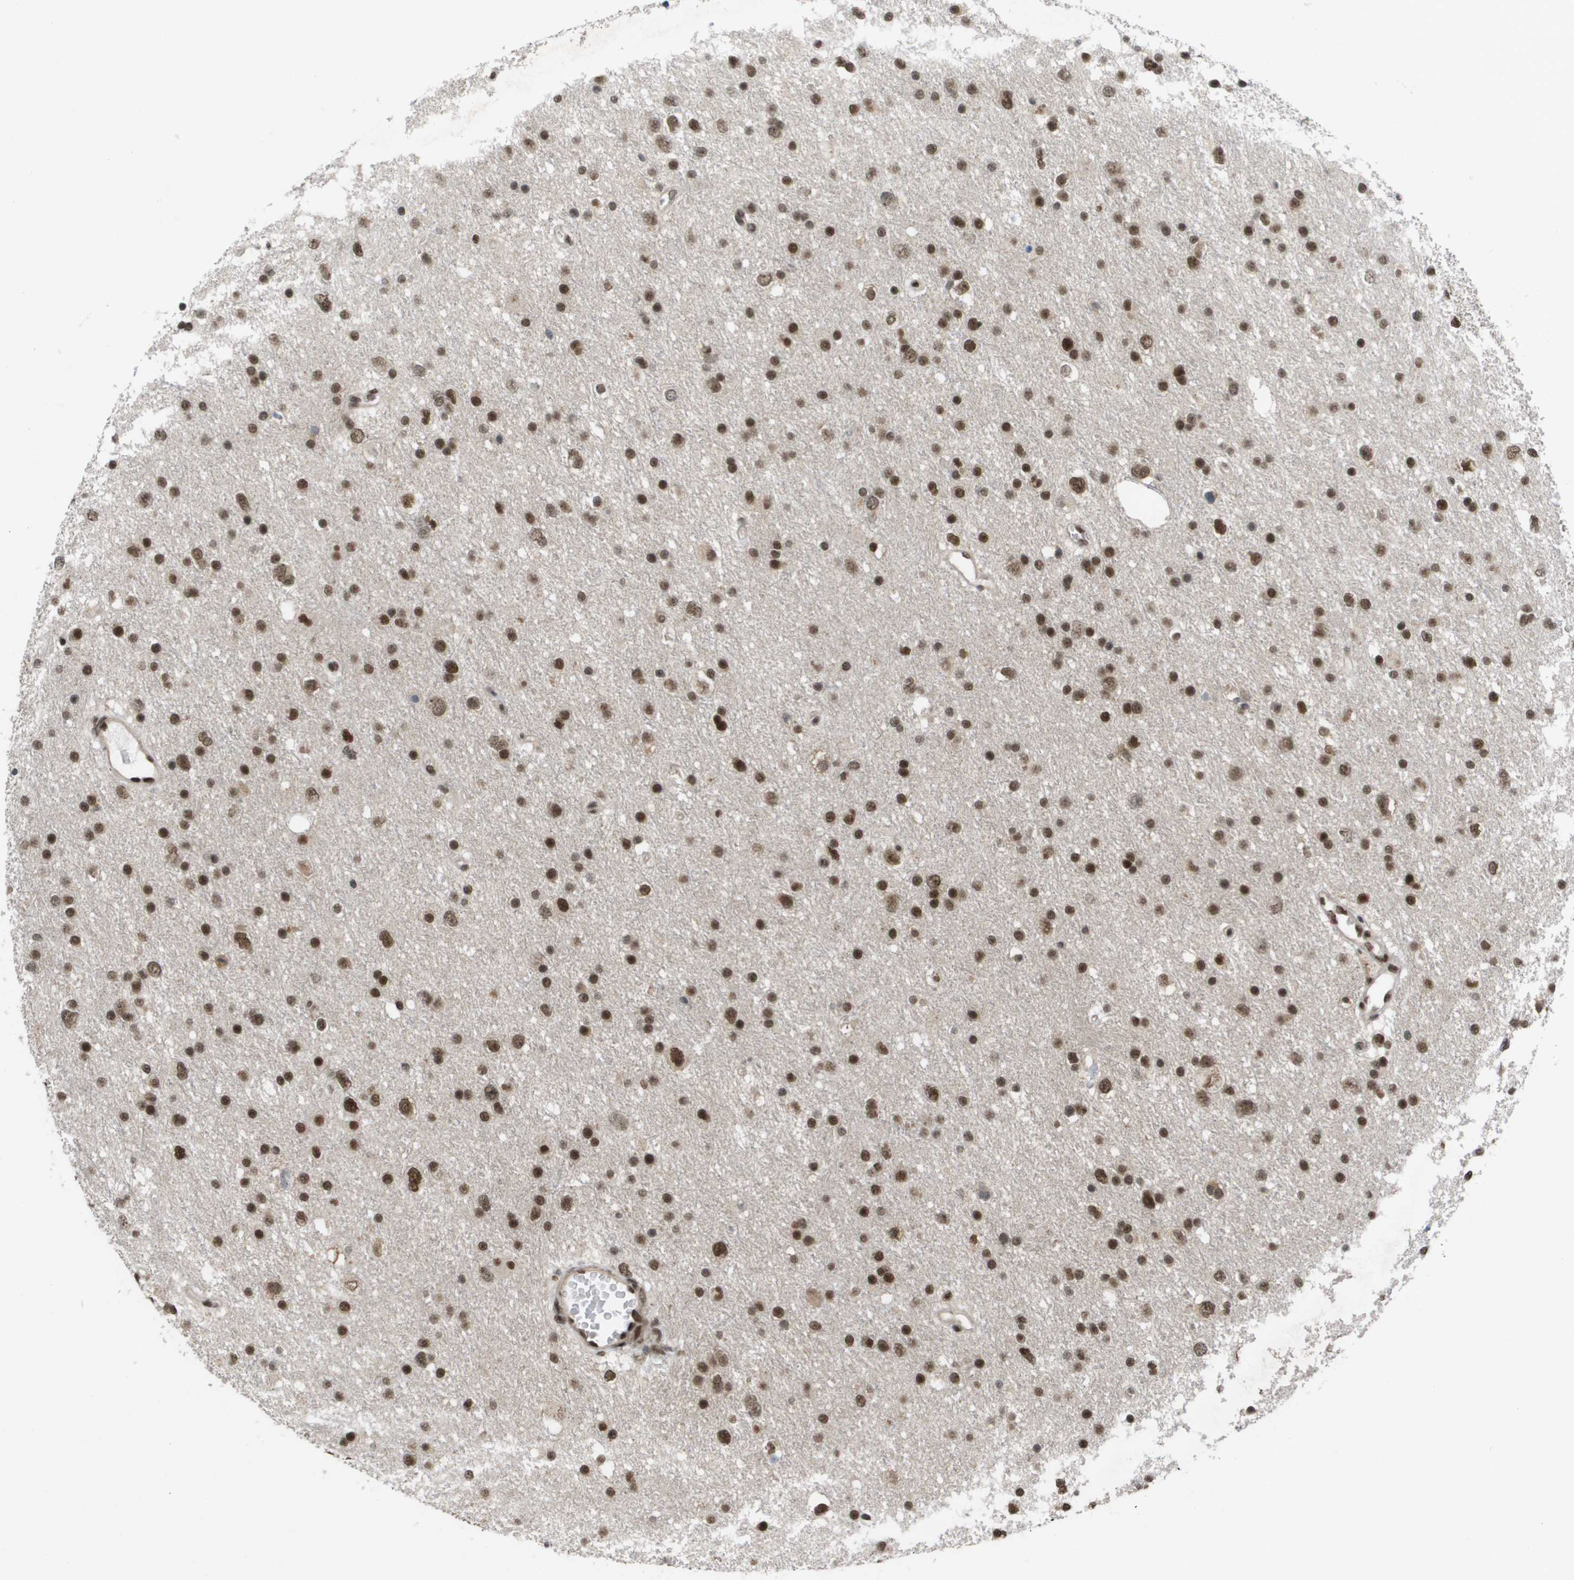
{"staining": {"intensity": "strong", "quantity": ">75%", "location": "nuclear"}, "tissue": "glioma", "cell_type": "Tumor cells", "image_type": "cancer", "snomed": [{"axis": "morphology", "description": "Glioma, malignant, Low grade"}, {"axis": "topography", "description": "Brain"}], "caption": "This is an image of immunohistochemistry staining of glioma, which shows strong positivity in the nuclear of tumor cells.", "gene": "CDT1", "patient": {"sex": "female", "age": 37}}